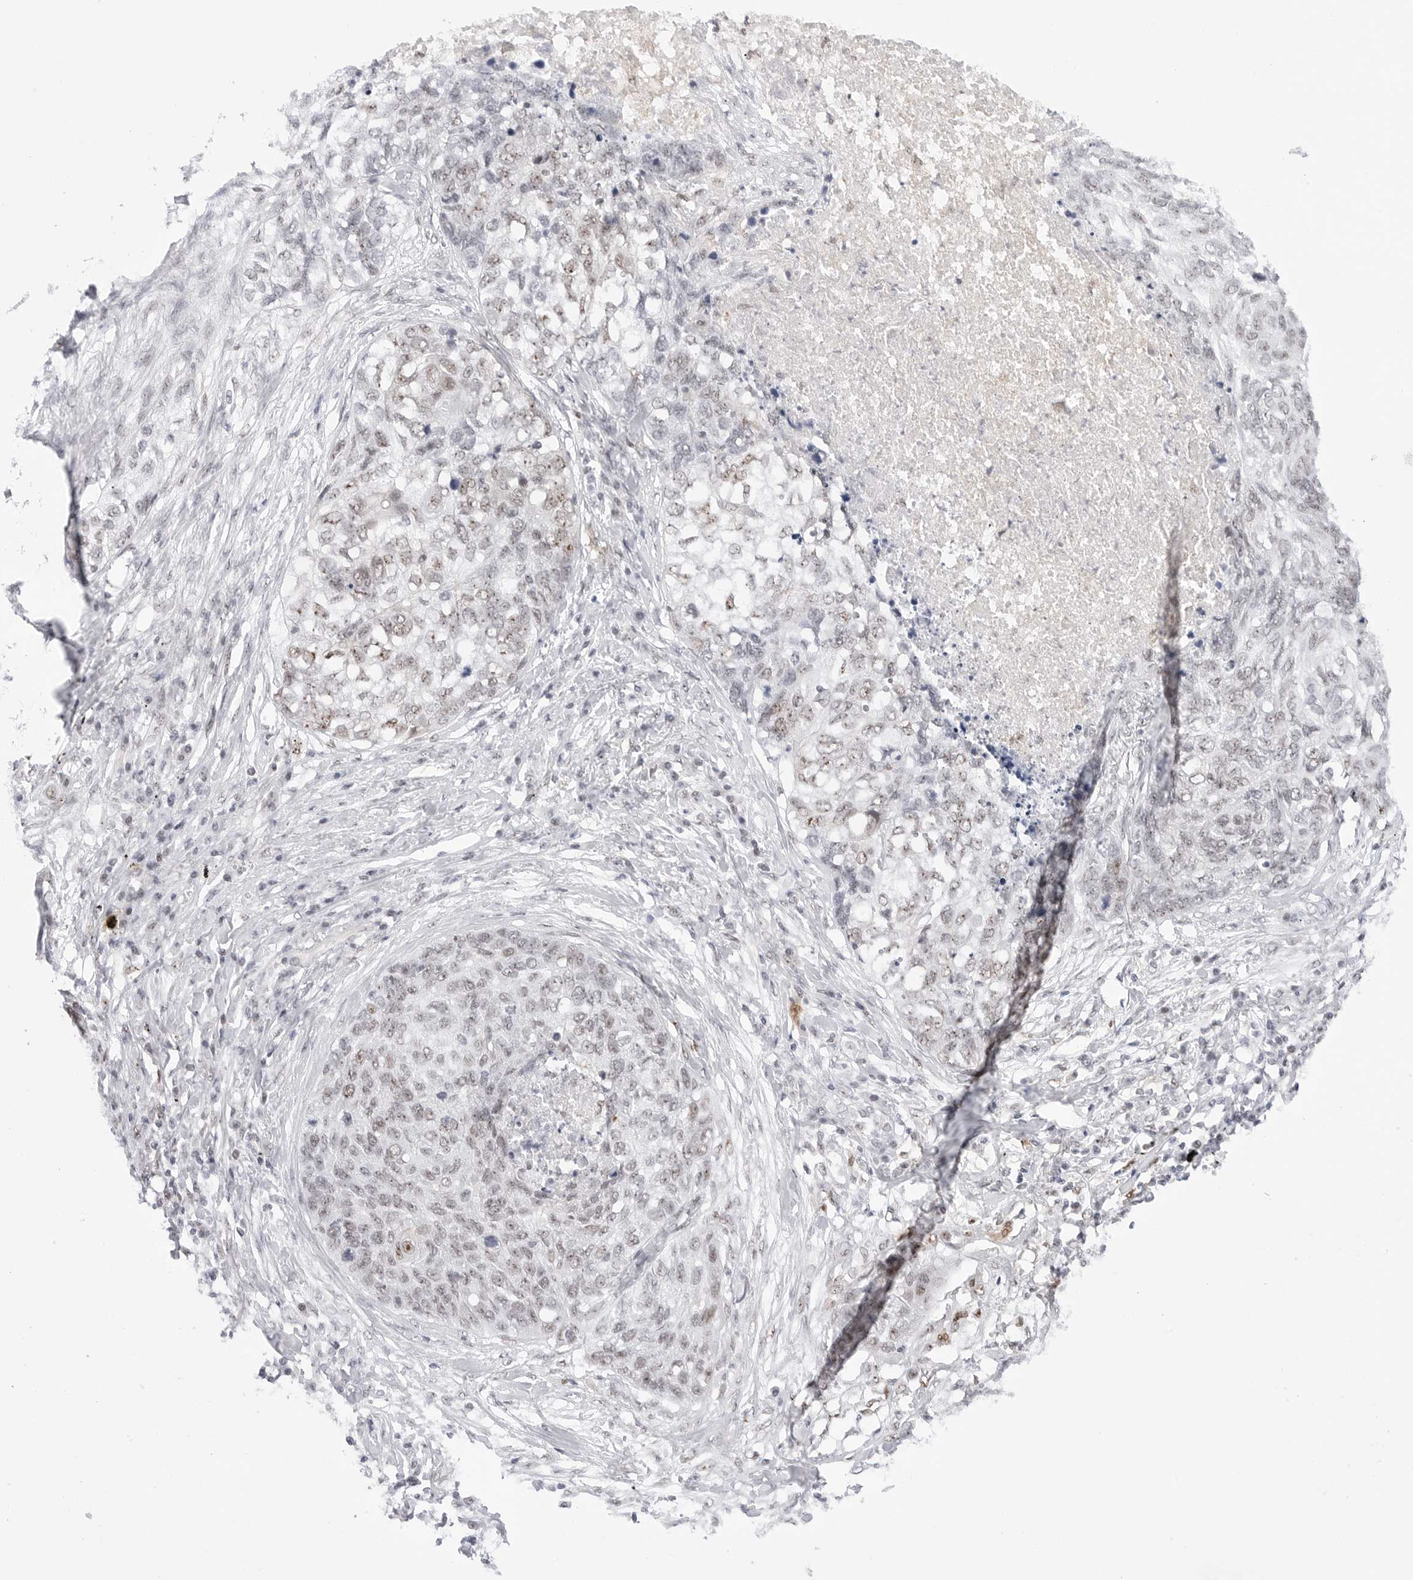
{"staining": {"intensity": "weak", "quantity": "25%-75%", "location": "nuclear"}, "tissue": "lung cancer", "cell_type": "Tumor cells", "image_type": "cancer", "snomed": [{"axis": "morphology", "description": "Squamous cell carcinoma, NOS"}, {"axis": "topography", "description": "Lung"}], "caption": "A histopathology image of squamous cell carcinoma (lung) stained for a protein displays weak nuclear brown staining in tumor cells.", "gene": "C1orf162", "patient": {"sex": "female", "age": 63}}